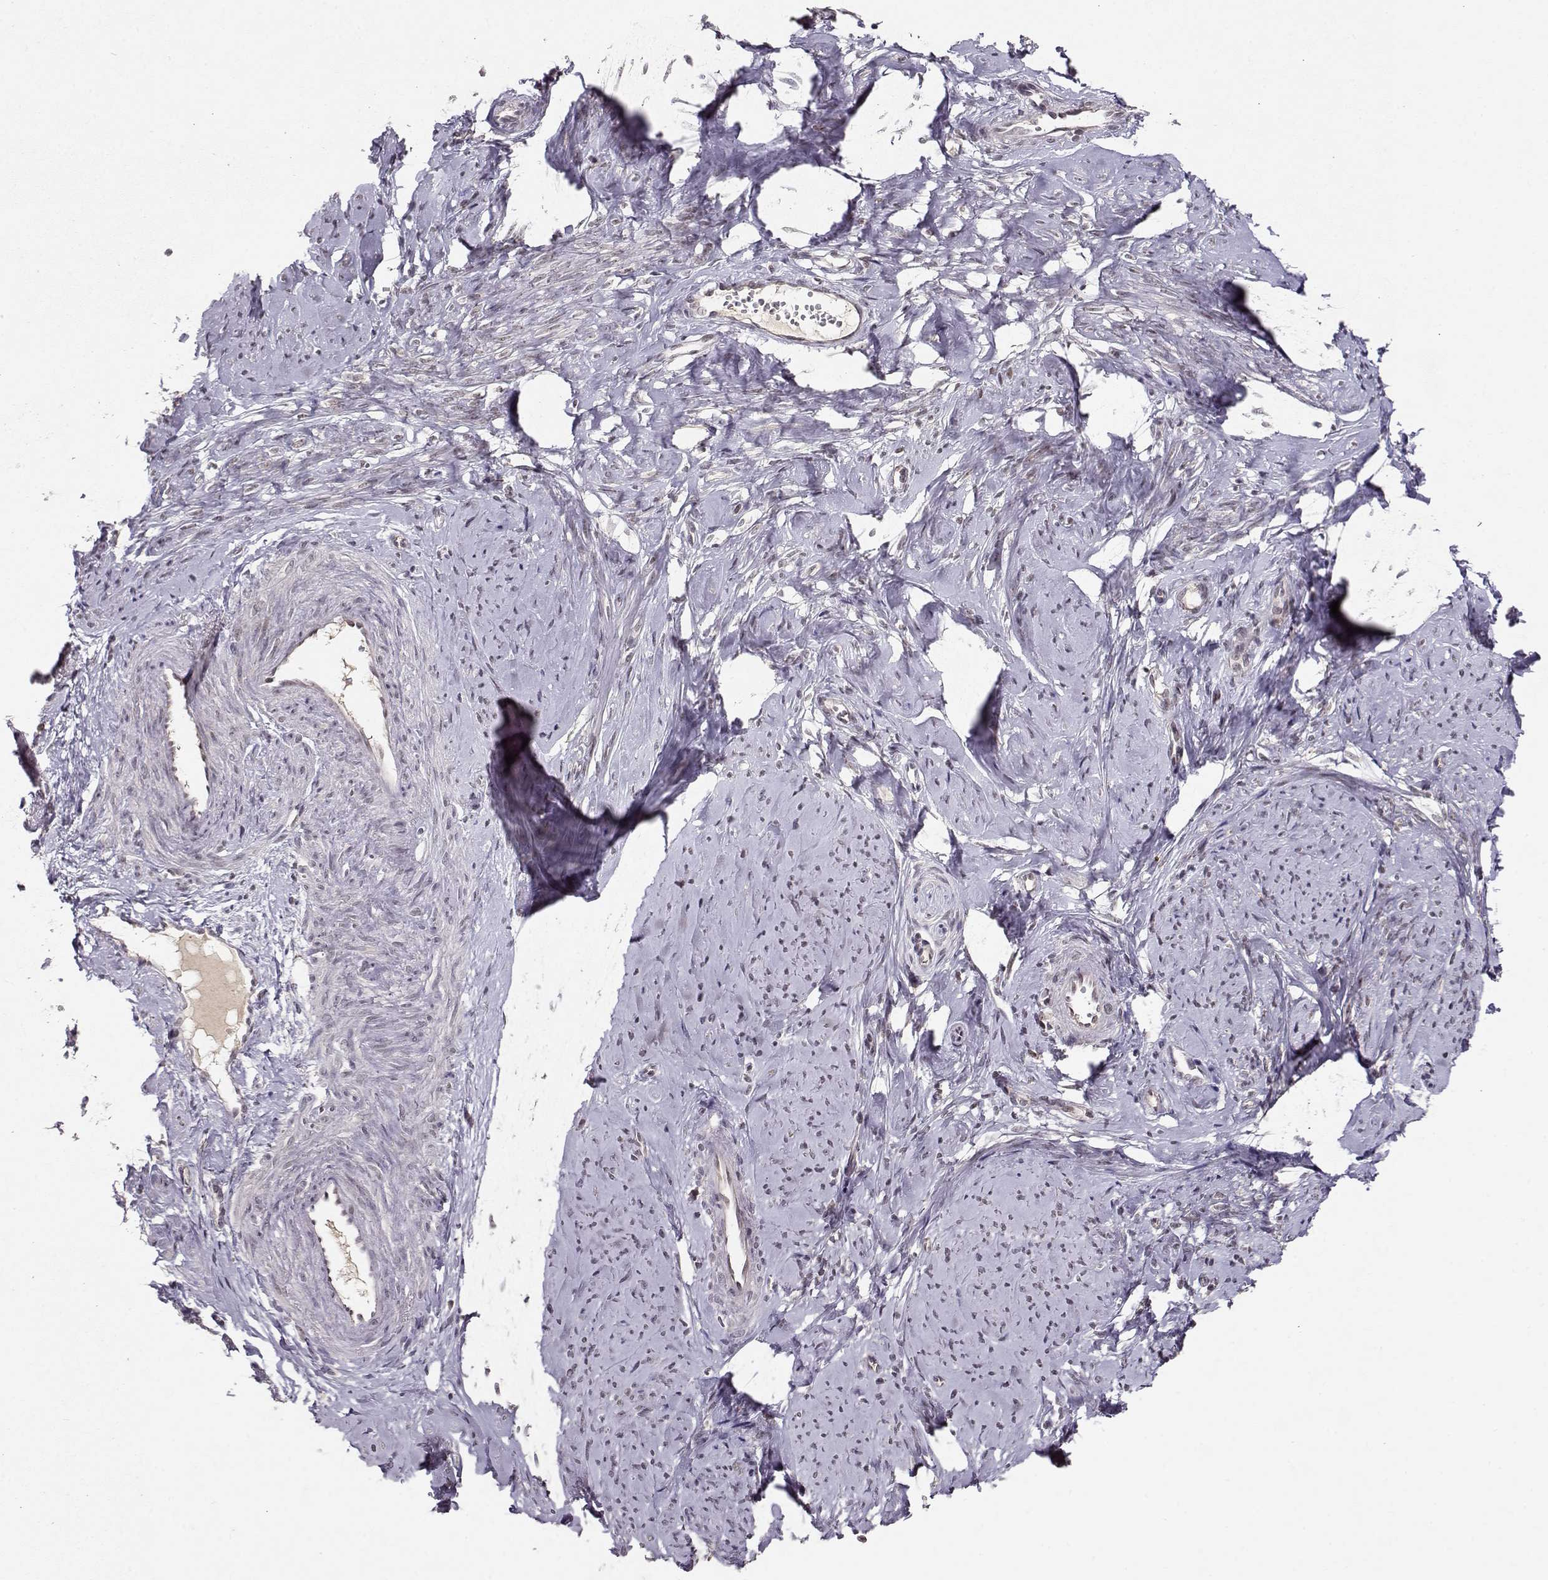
{"staining": {"intensity": "weak", "quantity": "25%-75%", "location": "nuclear"}, "tissue": "smooth muscle", "cell_type": "Smooth muscle cells", "image_type": "normal", "snomed": [{"axis": "morphology", "description": "Normal tissue, NOS"}, {"axis": "topography", "description": "Smooth muscle"}], "caption": "A photomicrograph of human smooth muscle stained for a protein displays weak nuclear brown staining in smooth muscle cells.", "gene": "CSNK2A1", "patient": {"sex": "female", "age": 48}}